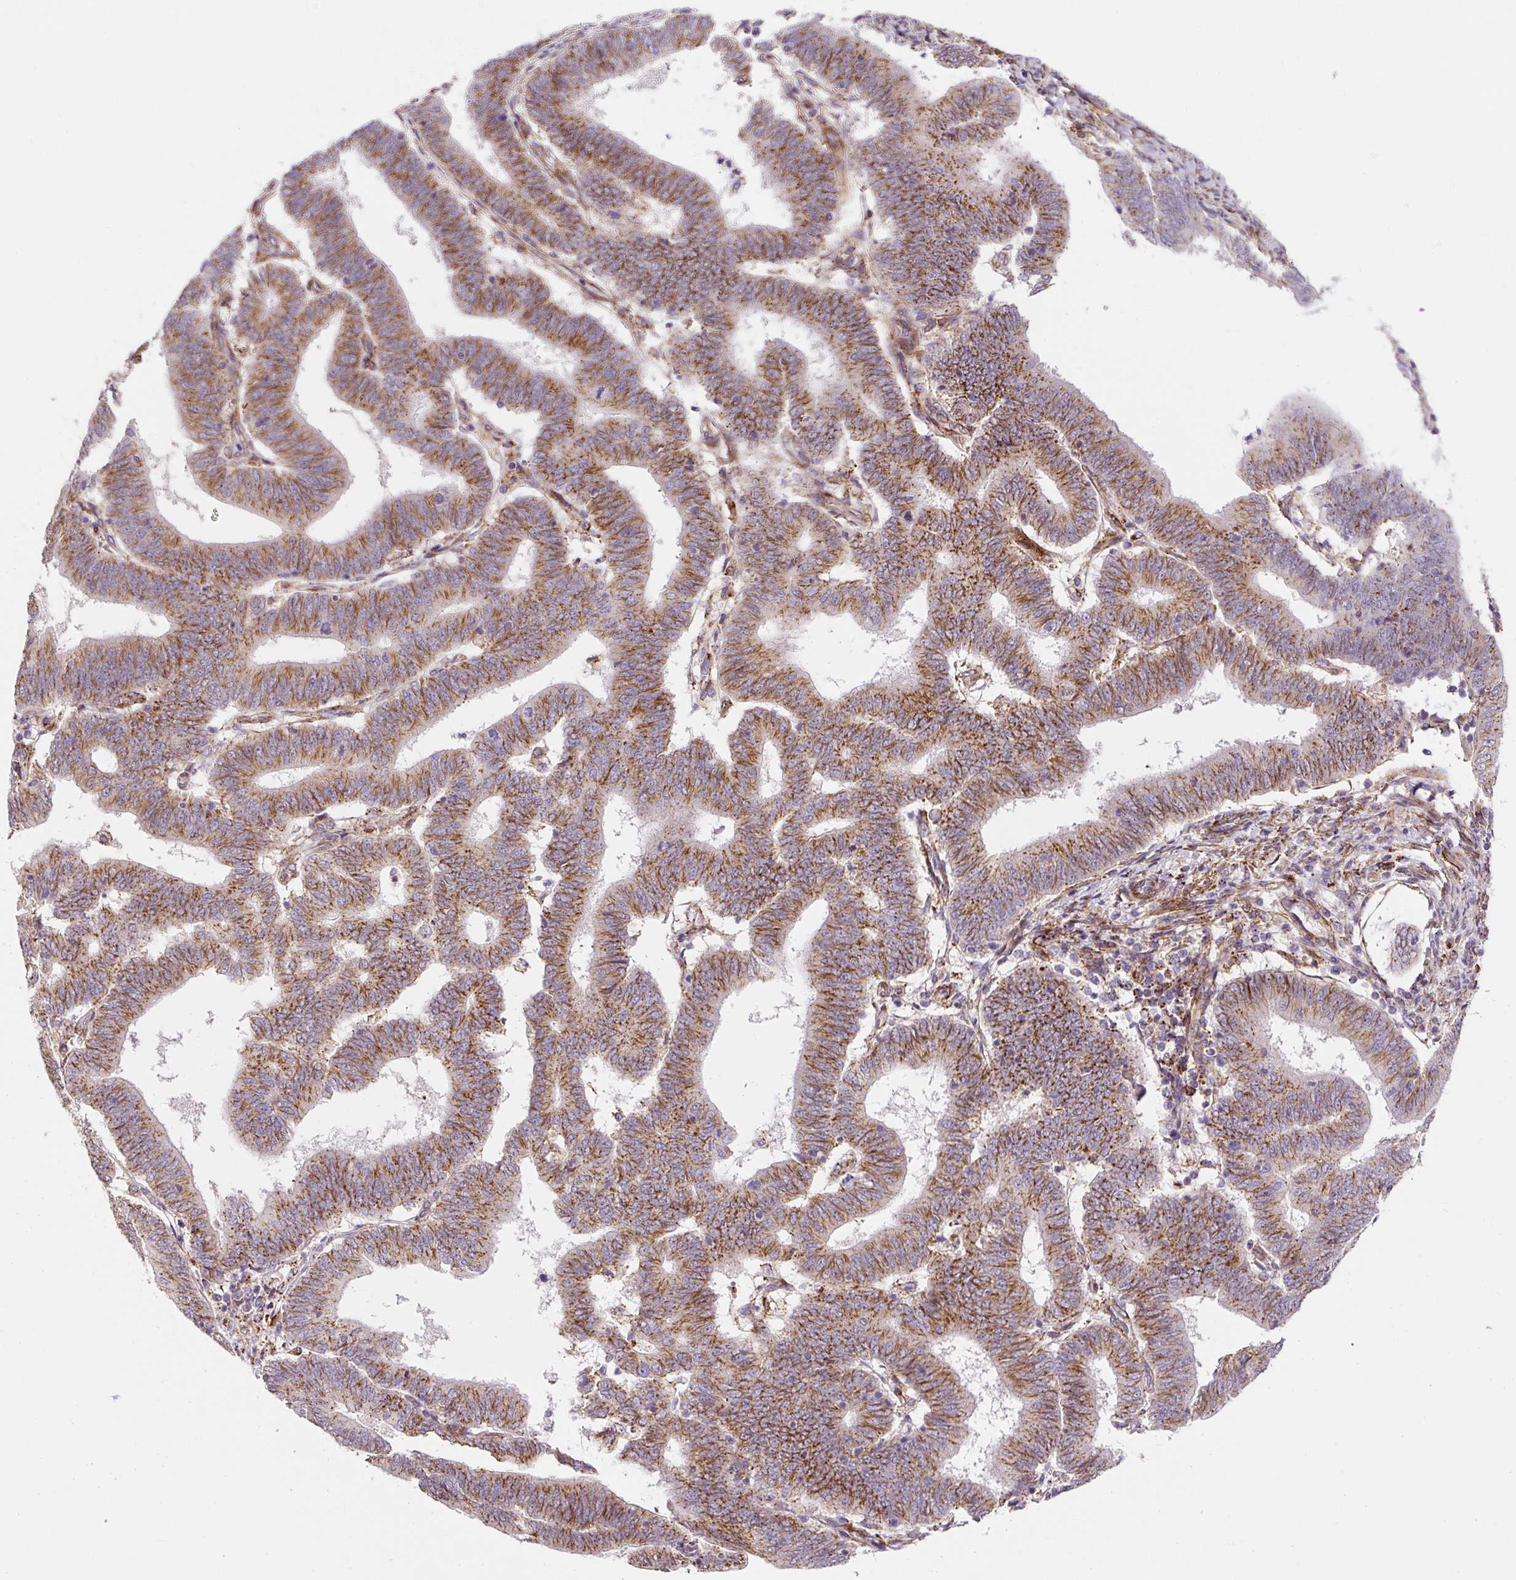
{"staining": {"intensity": "moderate", "quantity": ">75%", "location": "cytoplasmic/membranous"}, "tissue": "endometrial cancer", "cell_type": "Tumor cells", "image_type": "cancer", "snomed": [{"axis": "morphology", "description": "Adenocarcinoma, NOS"}, {"axis": "topography", "description": "Endometrium"}], "caption": "Endometrial adenocarcinoma tissue exhibits moderate cytoplasmic/membranous expression in about >75% of tumor cells, visualized by immunohistochemistry. The protein is shown in brown color, while the nuclei are stained blue.", "gene": "RNF170", "patient": {"sex": "female", "age": 70}}